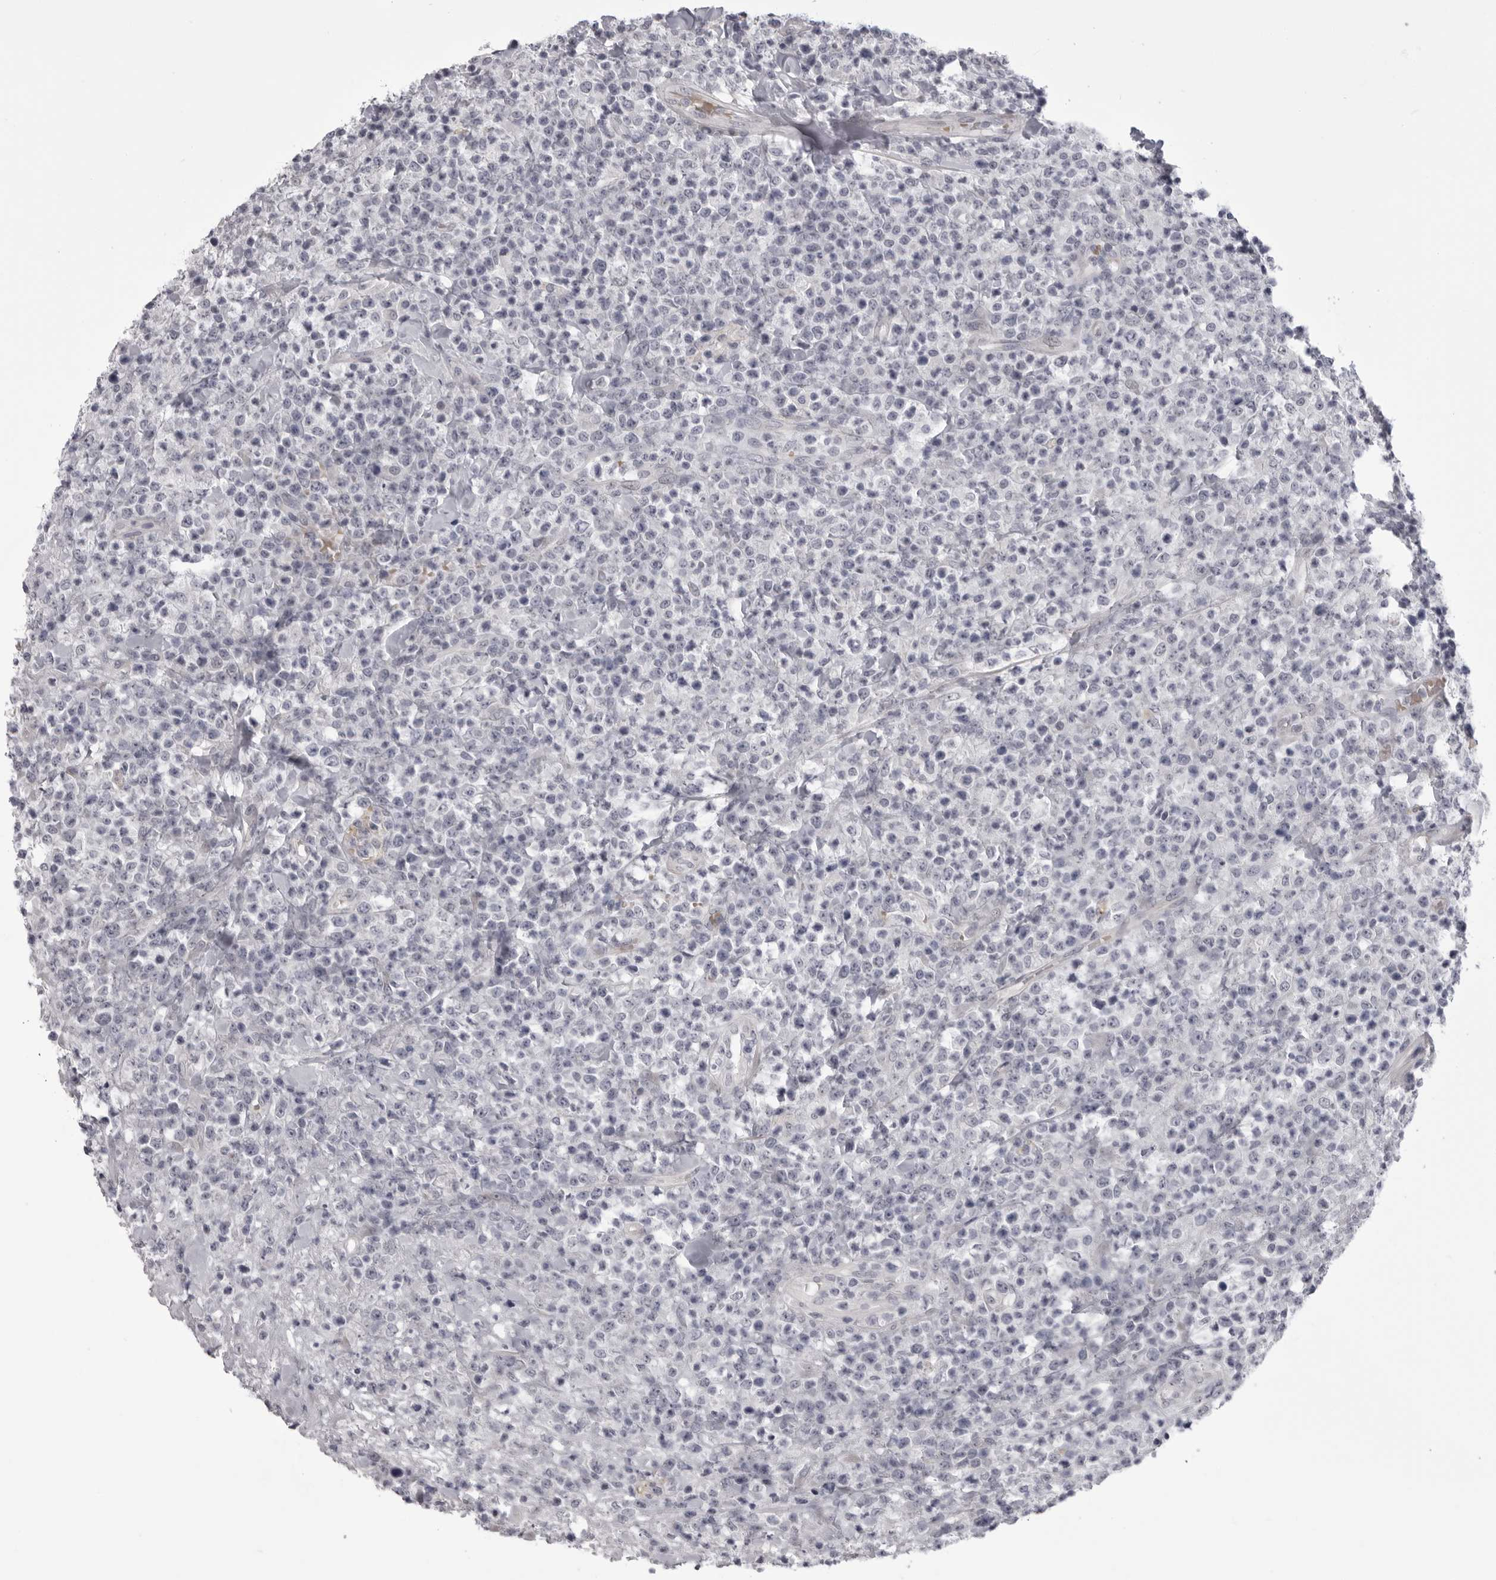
{"staining": {"intensity": "negative", "quantity": "none", "location": "none"}, "tissue": "lymphoma", "cell_type": "Tumor cells", "image_type": "cancer", "snomed": [{"axis": "morphology", "description": "Malignant lymphoma, non-Hodgkin's type, High grade"}, {"axis": "topography", "description": "Colon"}], "caption": "Lymphoma was stained to show a protein in brown. There is no significant positivity in tumor cells. The staining was performed using DAB (3,3'-diaminobenzidine) to visualize the protein expression in brown, while the nuclei were stained in blue with hematoxylin (Magnification: 20x).", "gene": "EPHA10", "patient": {"sex": "female", "age": 53}}